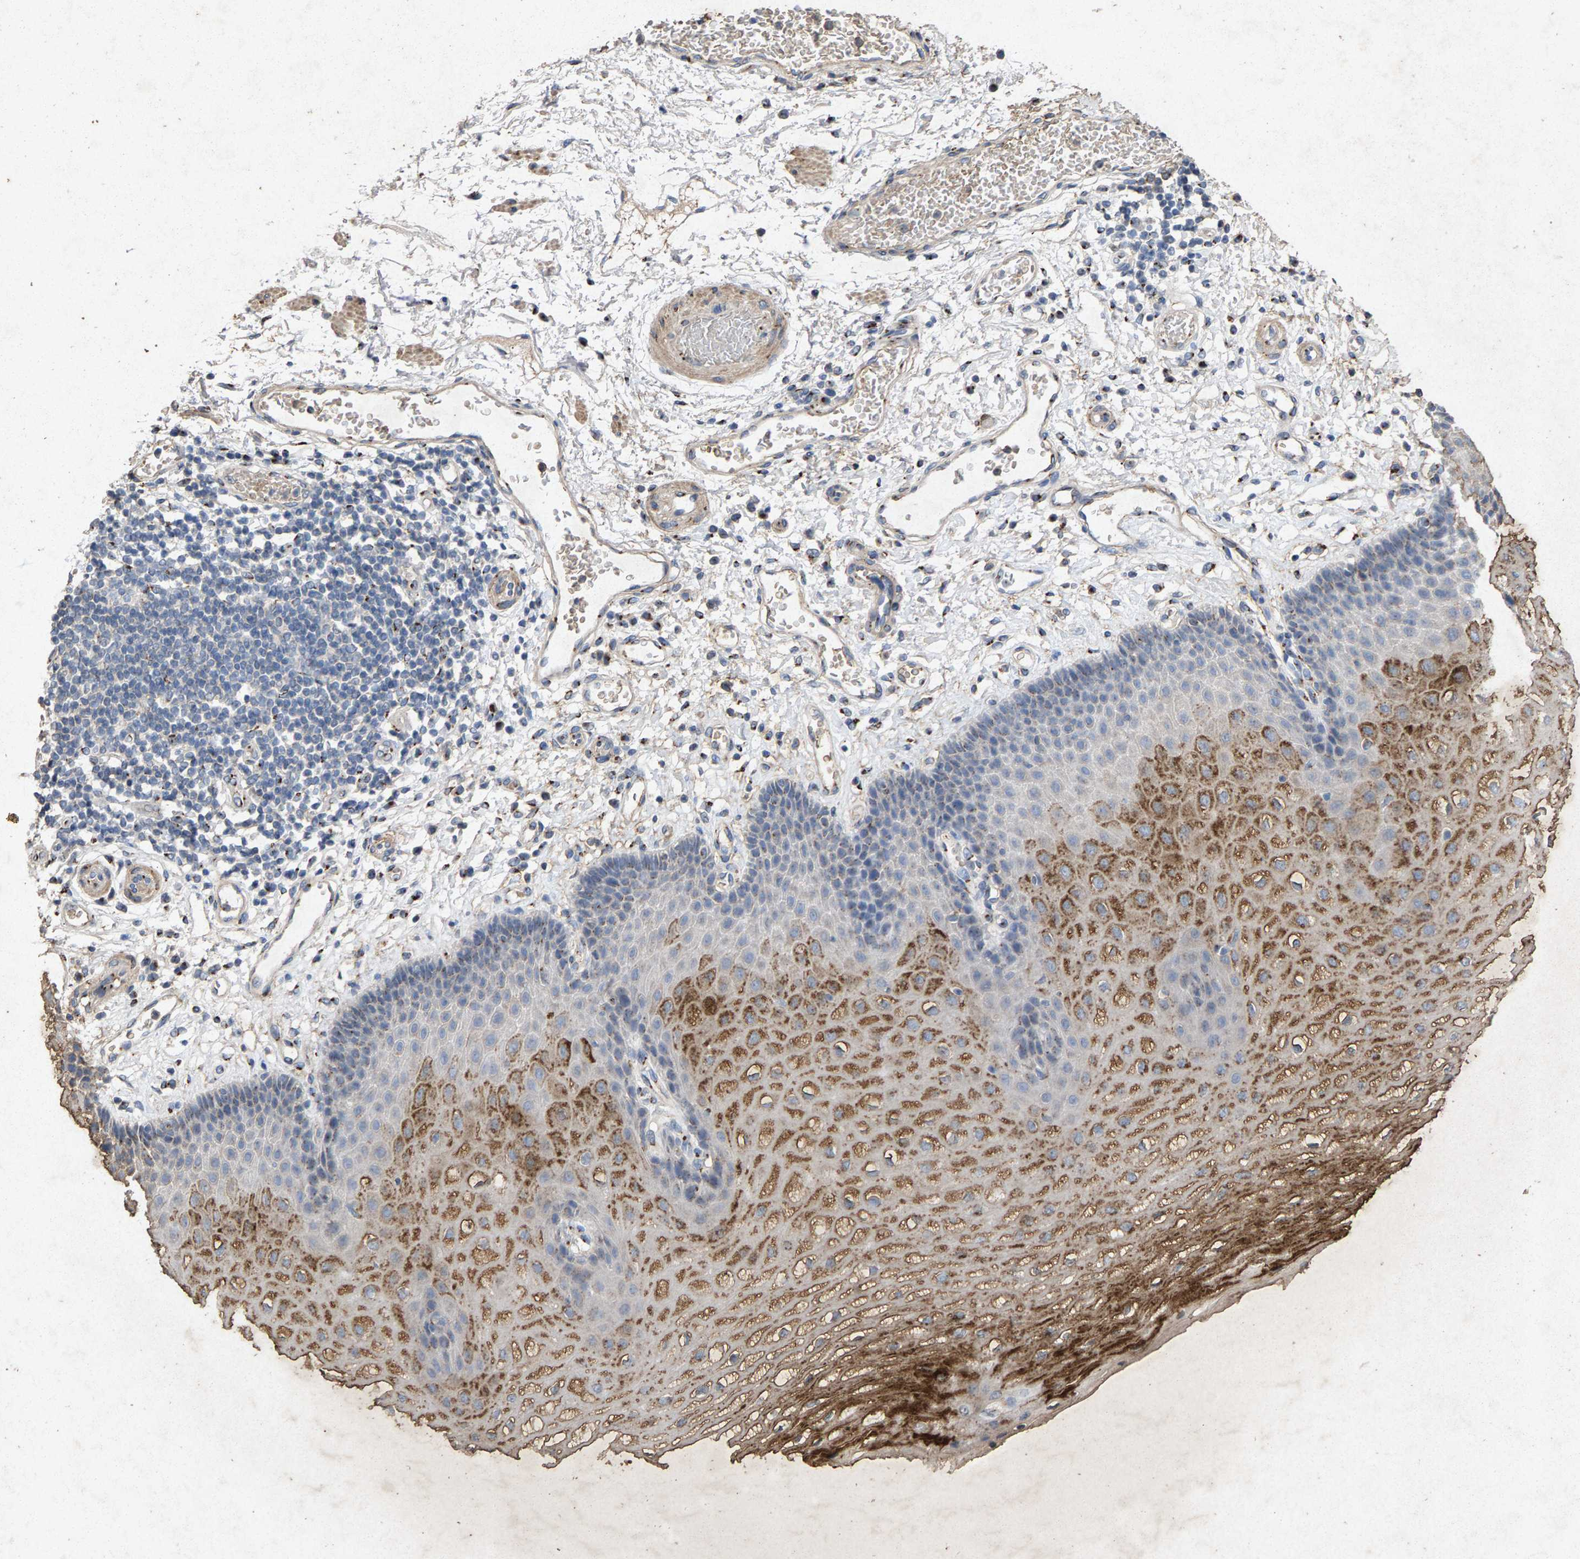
{"staining": {"intensity": "moderate", "quantity": ">75%", "location": "cytoplasmic/membranous"}, "tissue": "esophagus", "cell_type": "Squamous epithelial cells", "image_type": "normal", "snomed": [{"axis": "morphology", "description": "Normal tissue, NOS"}, {"axis": "topography", "description": "Esophagus"}], "caption": "Protein staining demonstrates moderate cytoplasmic/membranous expression in about >75% of squamous epithelial cells in benign esophagus.", "gene": "MAN2A1", "patient": {"sex": "male", "age": 54}}